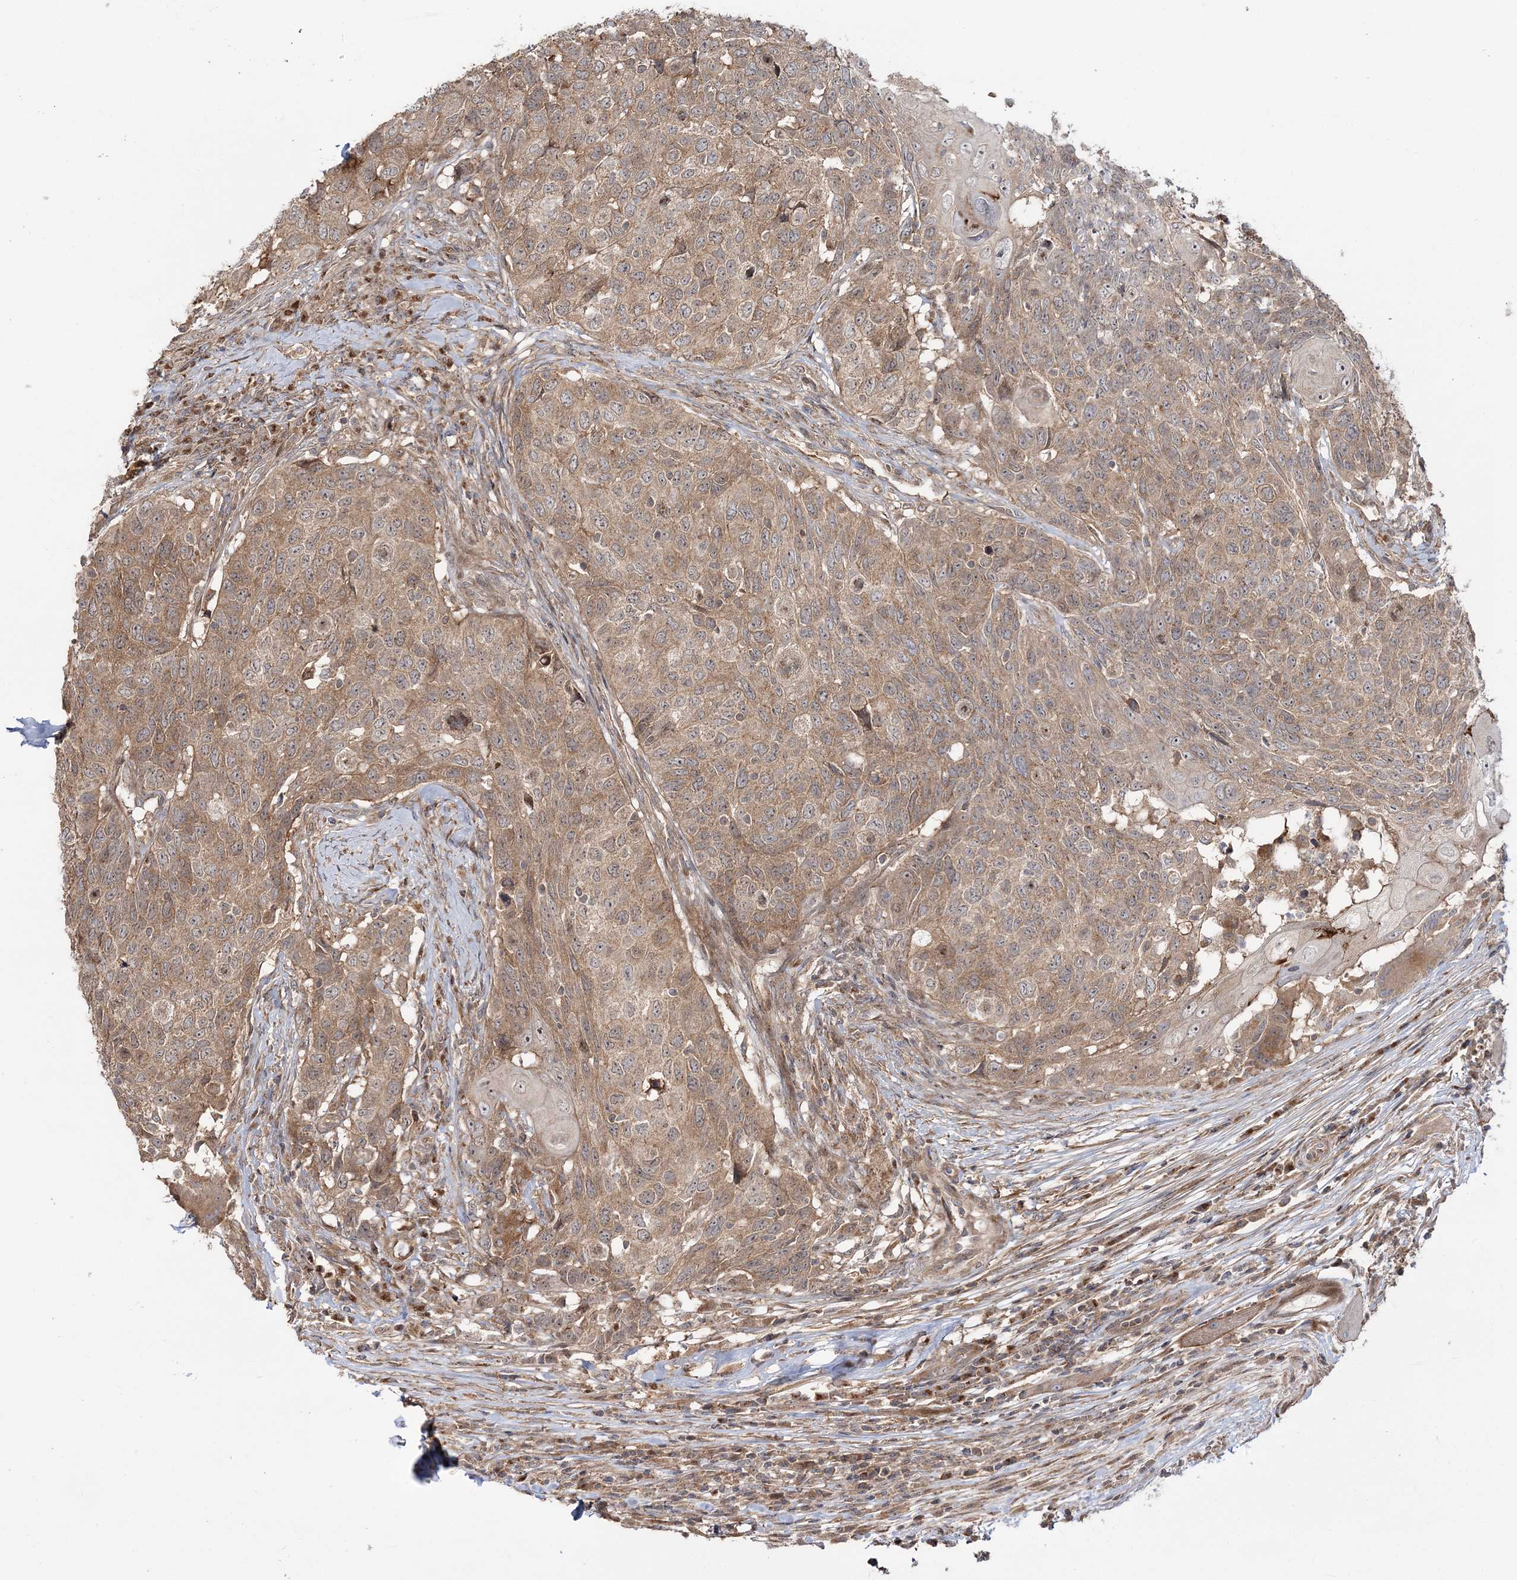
{"staining": {"intensity": "moderate", "quantity": ">75%", "location": "cytoplasmic/membranous"}, "tissue": "head and neck cancer", "cell_type": "Tumor cells", "image_type": "cancer", "snomed": [{"axis": "morphology", "description": "Squamous cell carcinoma, NOS"}, {"axis": "topography", "description": "Head-Neck"}], "caption": "IHC (DAB) staining of squamous cell carcinoma (head and neck) demonstrates moderate cytoplasmic/membranous protein positivity in approximately >75% of tumor cells.", "gene": "MOCS2", "patient": {"sex": "male", "age": 66}}